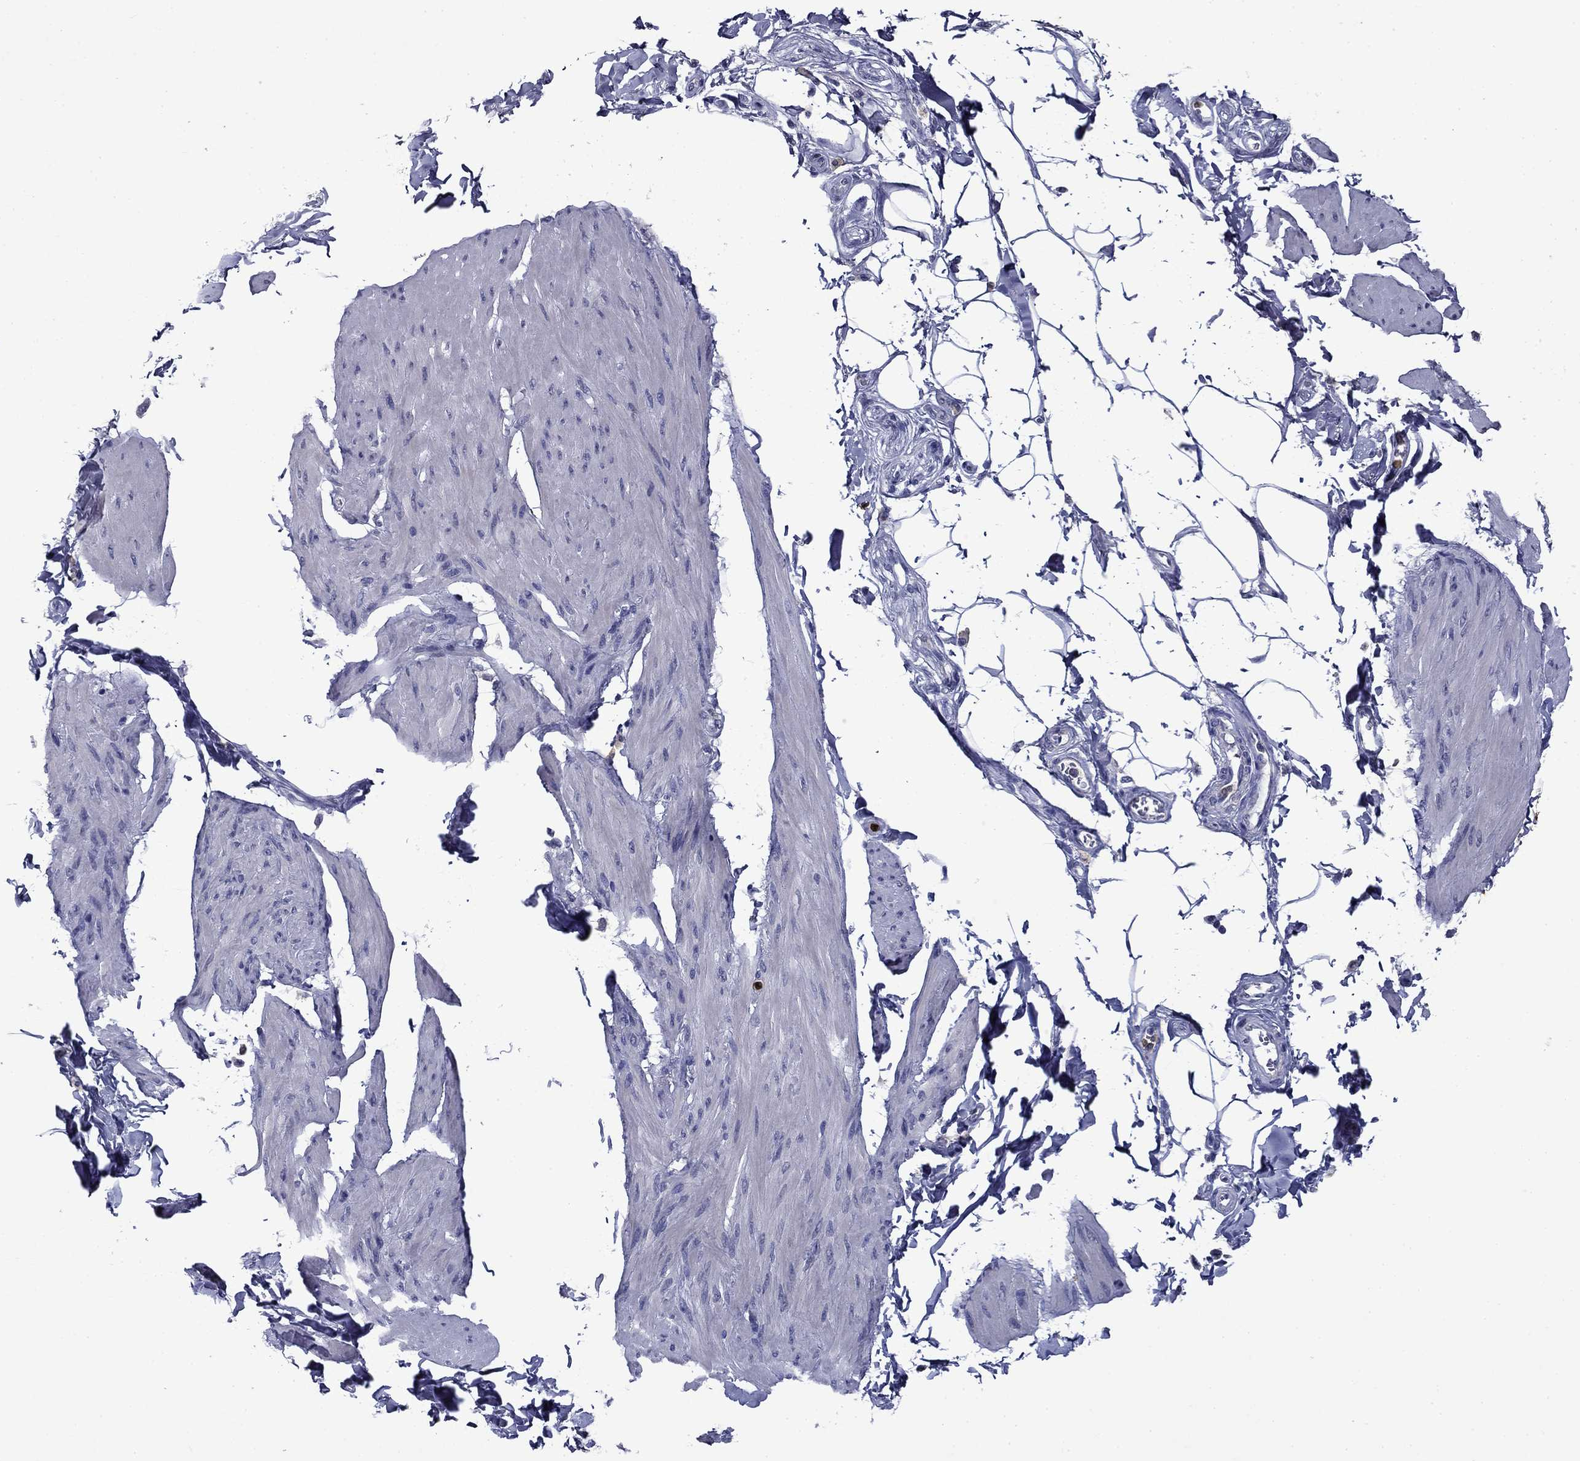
{"staining": {"intensity": "negative", "quantity": "none", "location": "none"}, "tissue": "smooth muscle", "cell_type": "Smooth muscle cells", "image_type": "normal", "snomed": [{"axis": "morphology", "description": "Normal tissue, NOS"}, {"axis": "topography", "description": "Adipose tissue"}, {"axis": "topography", "description": "Smooth muscle"}, {"axis": "topography", "description": "Peripheral nerve tissue"}], "caption": "This is an immunohistochemistry image of unremarkable human smooth muscle. There is no positivity in smooth muscle cells.", "gene": "IRF5", "patient": {"sex": "male", "age": 83}}